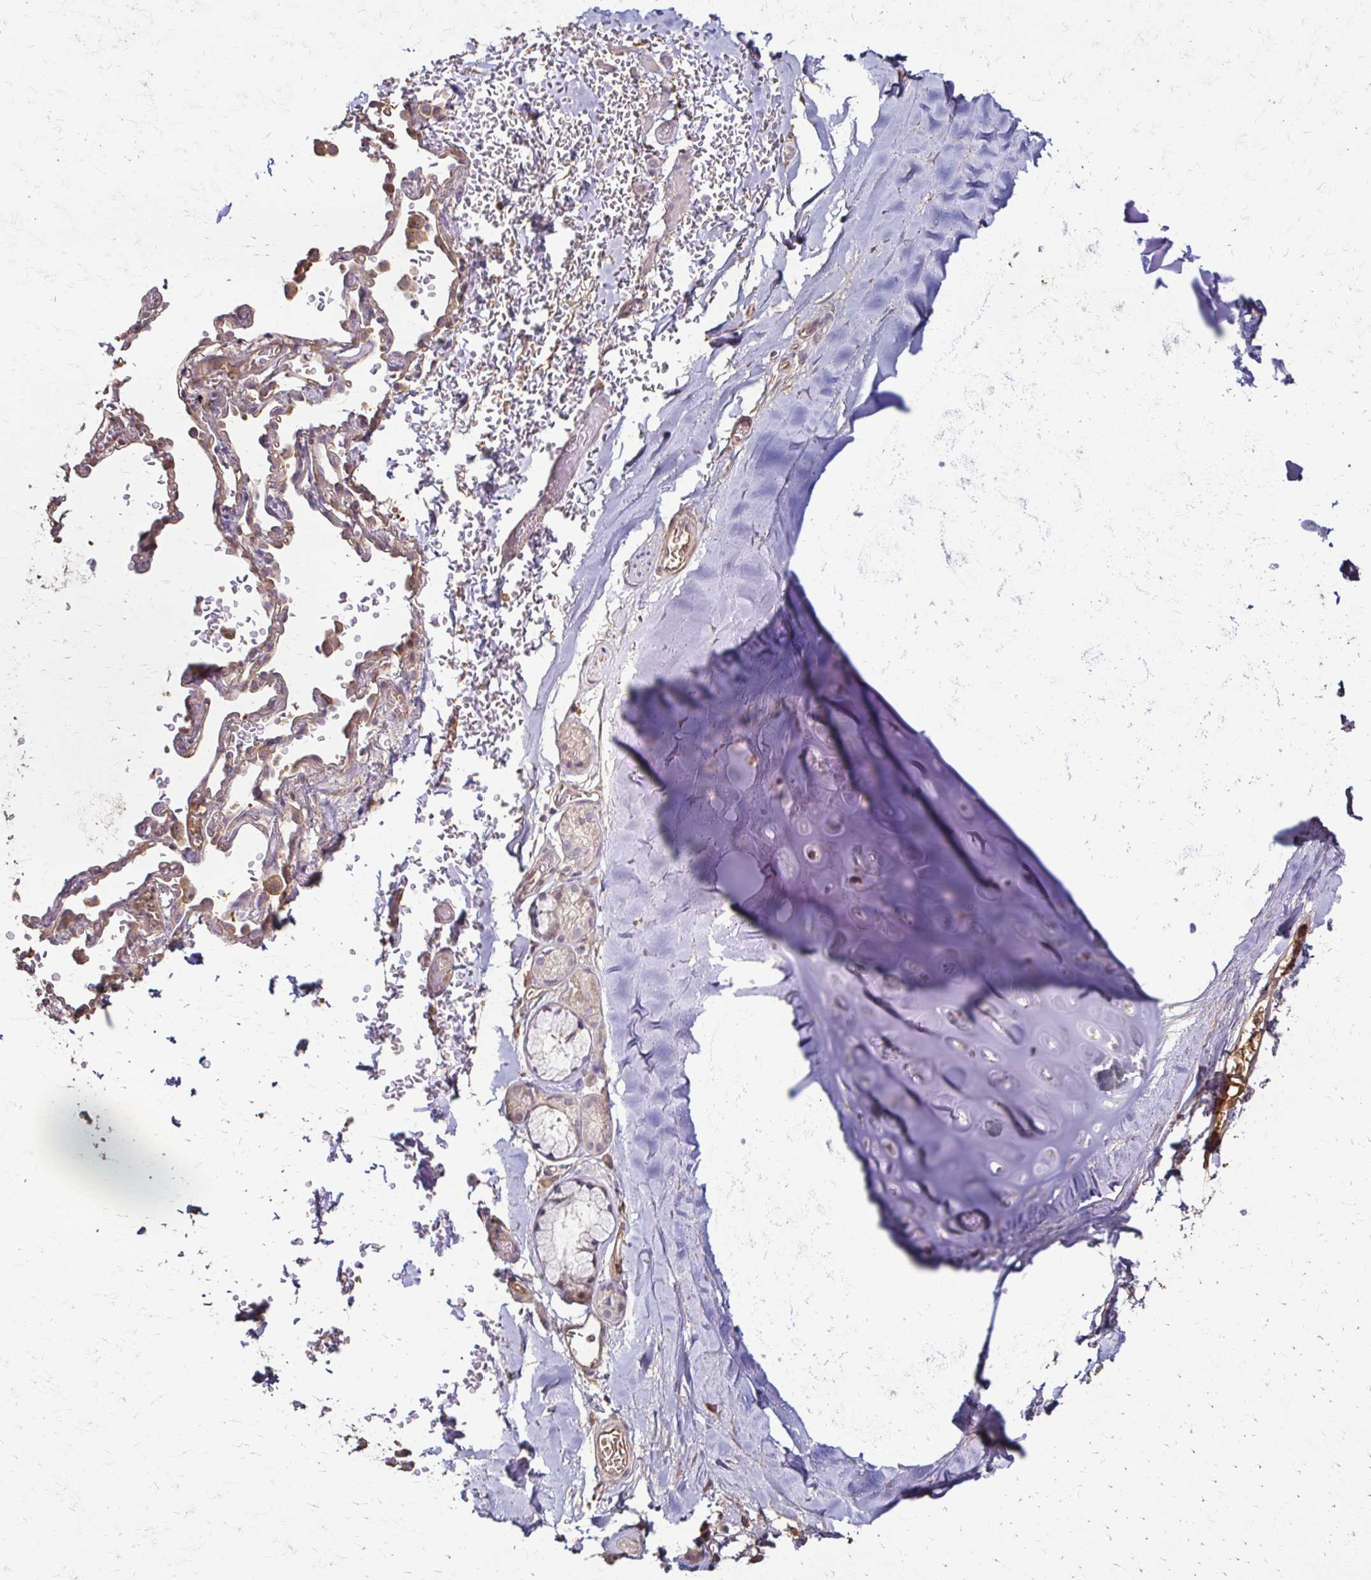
{"staining": {"intensity": "negative", "quantity": "none", "location": "none"}, "tissue": "adipose tissue", "cell_type": "Adipocytes", "image_type": "normal", "snomed": [{"axis": "morphology", "description": "Normal tissue, NOS"}, {"axis": "topography", "description": "Cartilage tissue"}, {"axis": "topography", "description": "Bronchus"}, {"axis": "topography", "description": "Peripheral nerve tissue"}], "caption": "Immunohistochemistry (IHC) micrograph of unremarkable adipose tissue stained for a protein (brown), which reveals no positivity in adipocytes.", "gene": "IL18BP", "patient": {"sex": "male", "age": 67}}